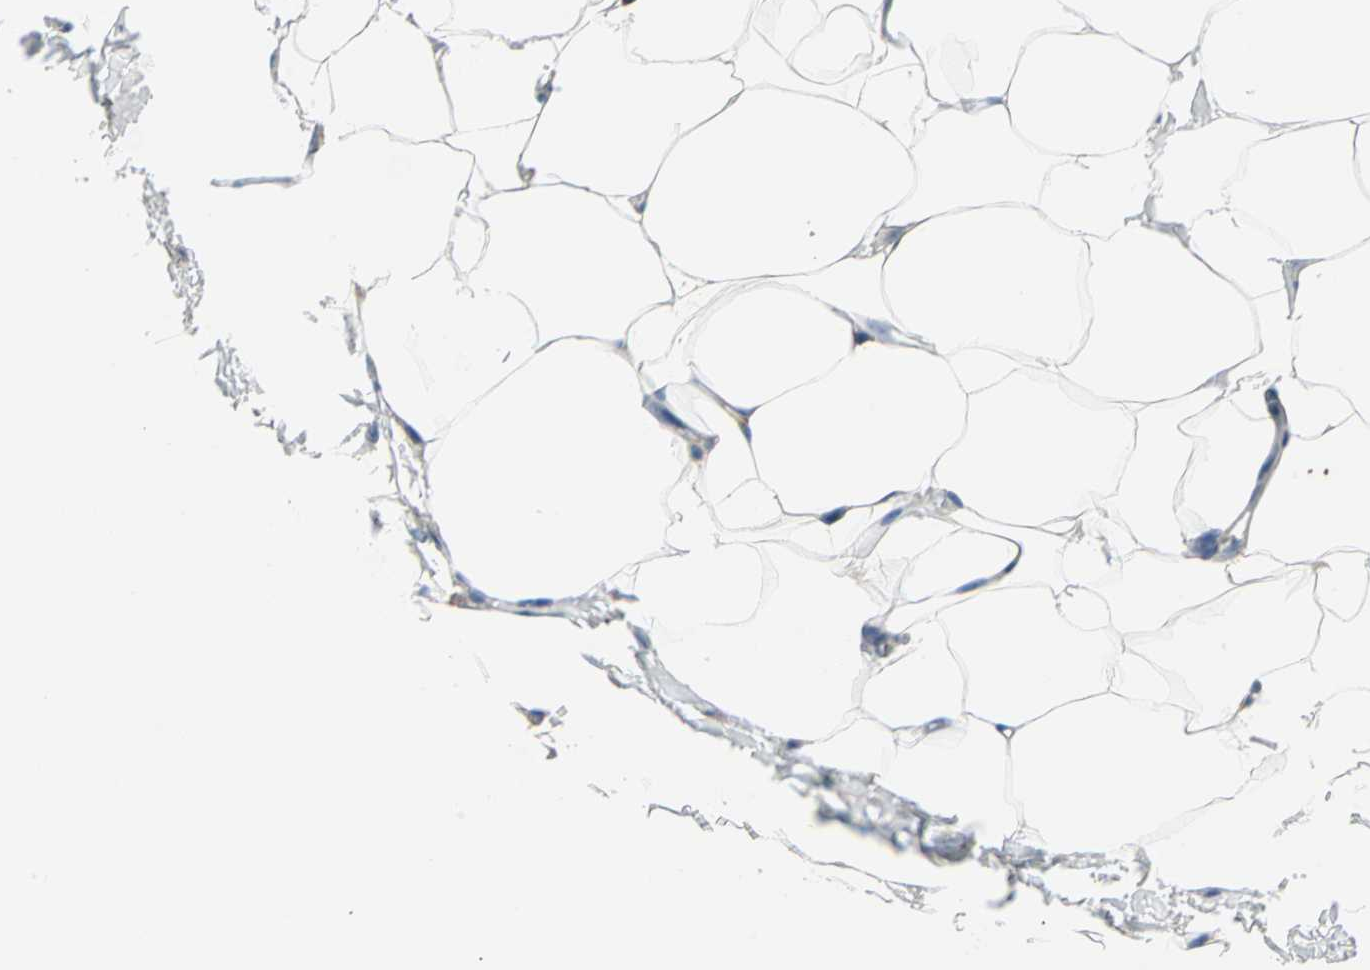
{"staining": {"intensity": "moderate", "quantity": ">75%", "location": "cytoplasmic/membranous"}, "tissue": "adipose tissue", "cell_type": "Adipocytes", "image_type": "normal", "snomed": [{"axis": "morphology", "description": "Normal tissue, NOS"}, {"axis": "topography", "description": "Vascular tissue"}], "caption": "Brown immunohistochemical staining in unremarkable human adipose tissue displays moderate cytoplasmic/membranous expression in about >75% of adipocytes. (DAB IHC with brightfield microscopy, high magnification).", "gene": "LIMK2", "patient": {"sex": "male", "age": 41}}